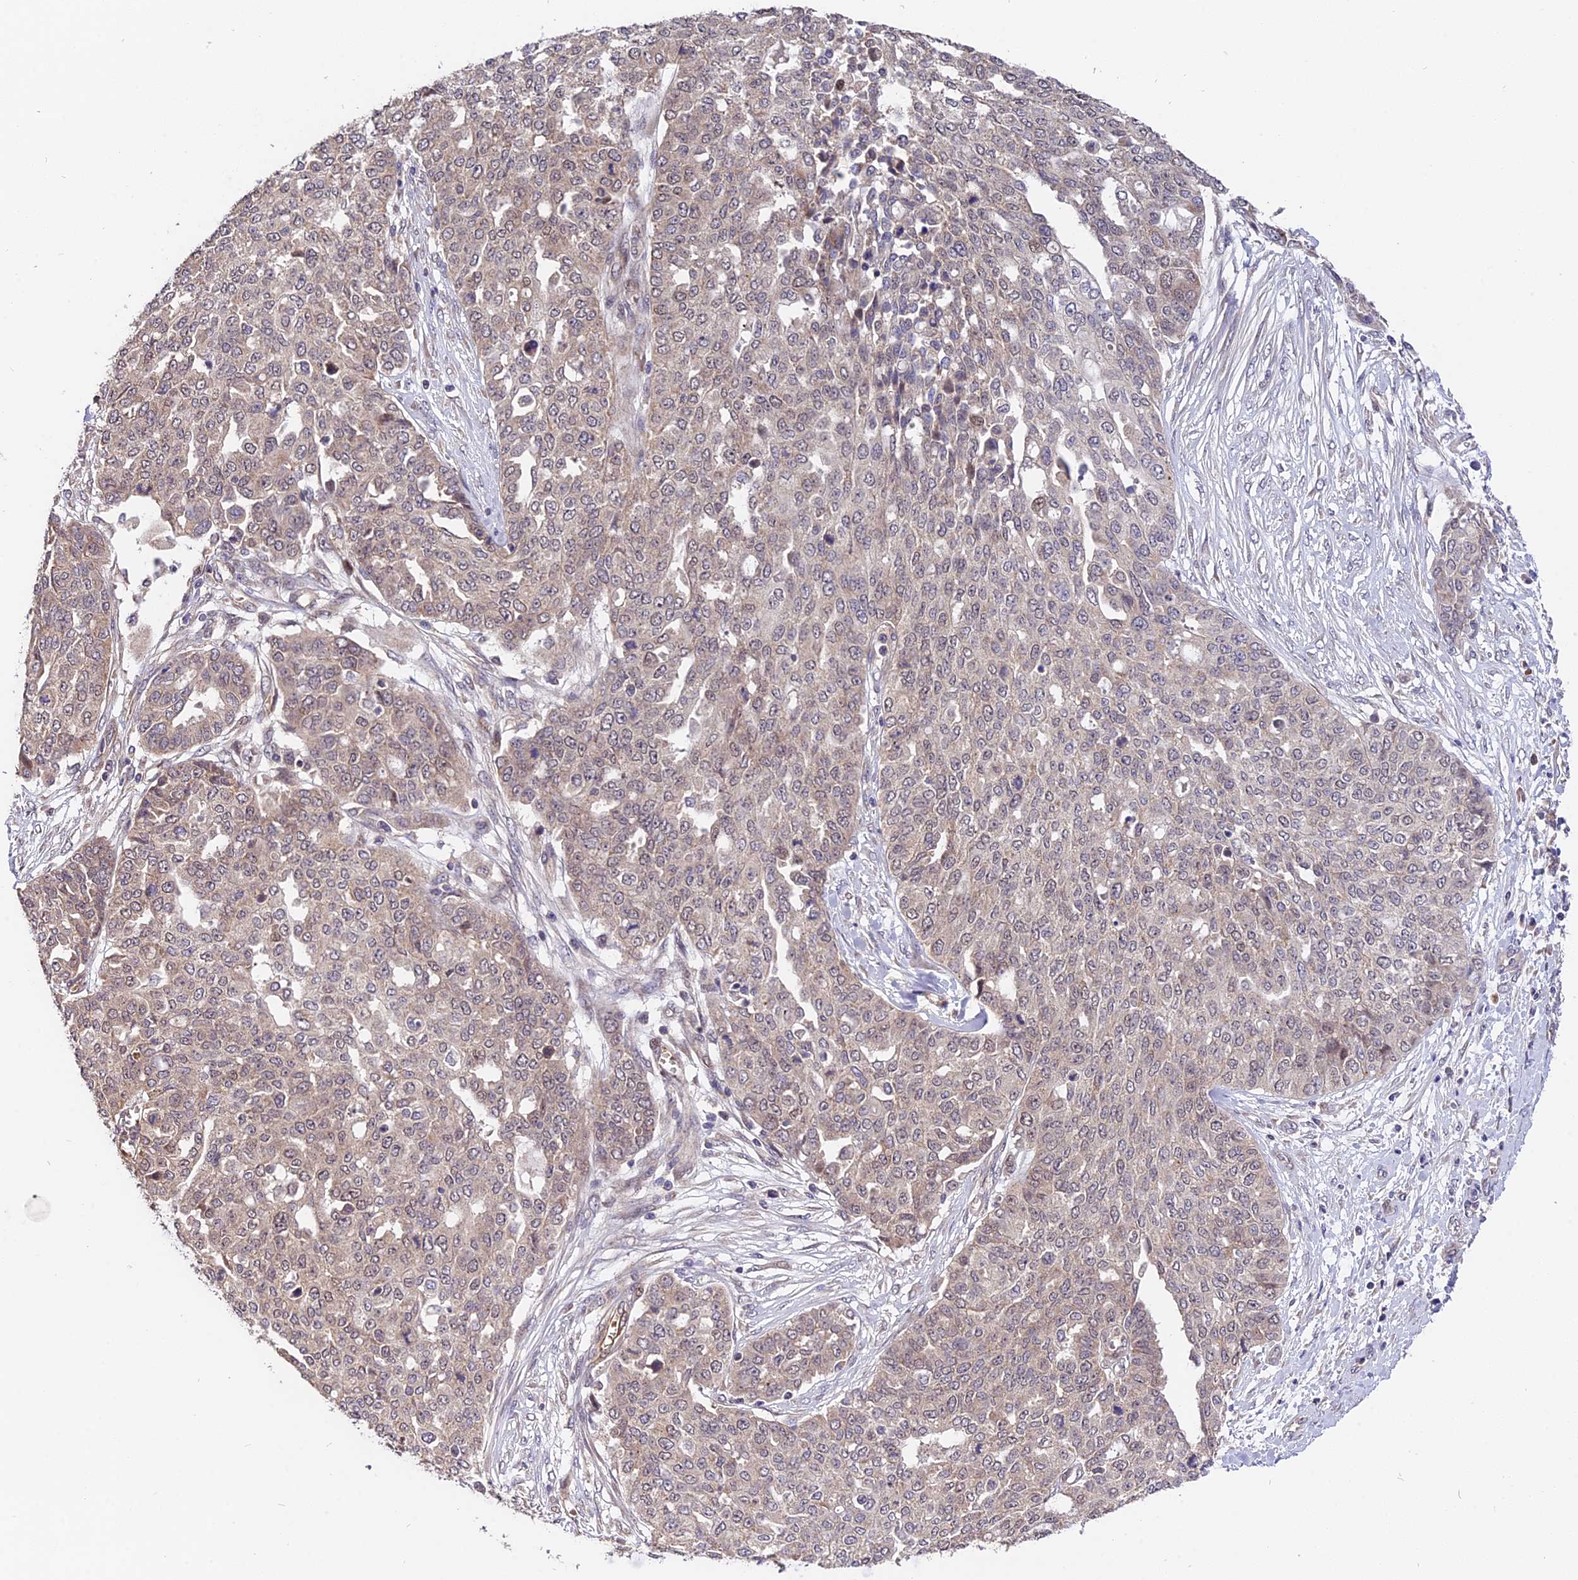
{"staining": {"intensity": "weak", "quantity": "25%-75%", "location": "cytoplasmic/membranous"}, "tissue": "ovarian cancer", "cell_type": "Tumor cells", "image_type": "cancer", "snomed": [{"axis": "morphology", "description": "Cystadenocarcinoma, serous, NOS"}, {"axis": "topography", "description": "Soft tissue"}, {"axis": "topography", "description": "Ovary"}], "caption": "Protein expression analysis of human ovarian serous cystadenocarcinoma reveals weak cytoplasmic/membranous positivity in approximately 25%-75% of tumor cells.", "gene": "TRMT1", "patient": {"sex": "female", "age": 57}}